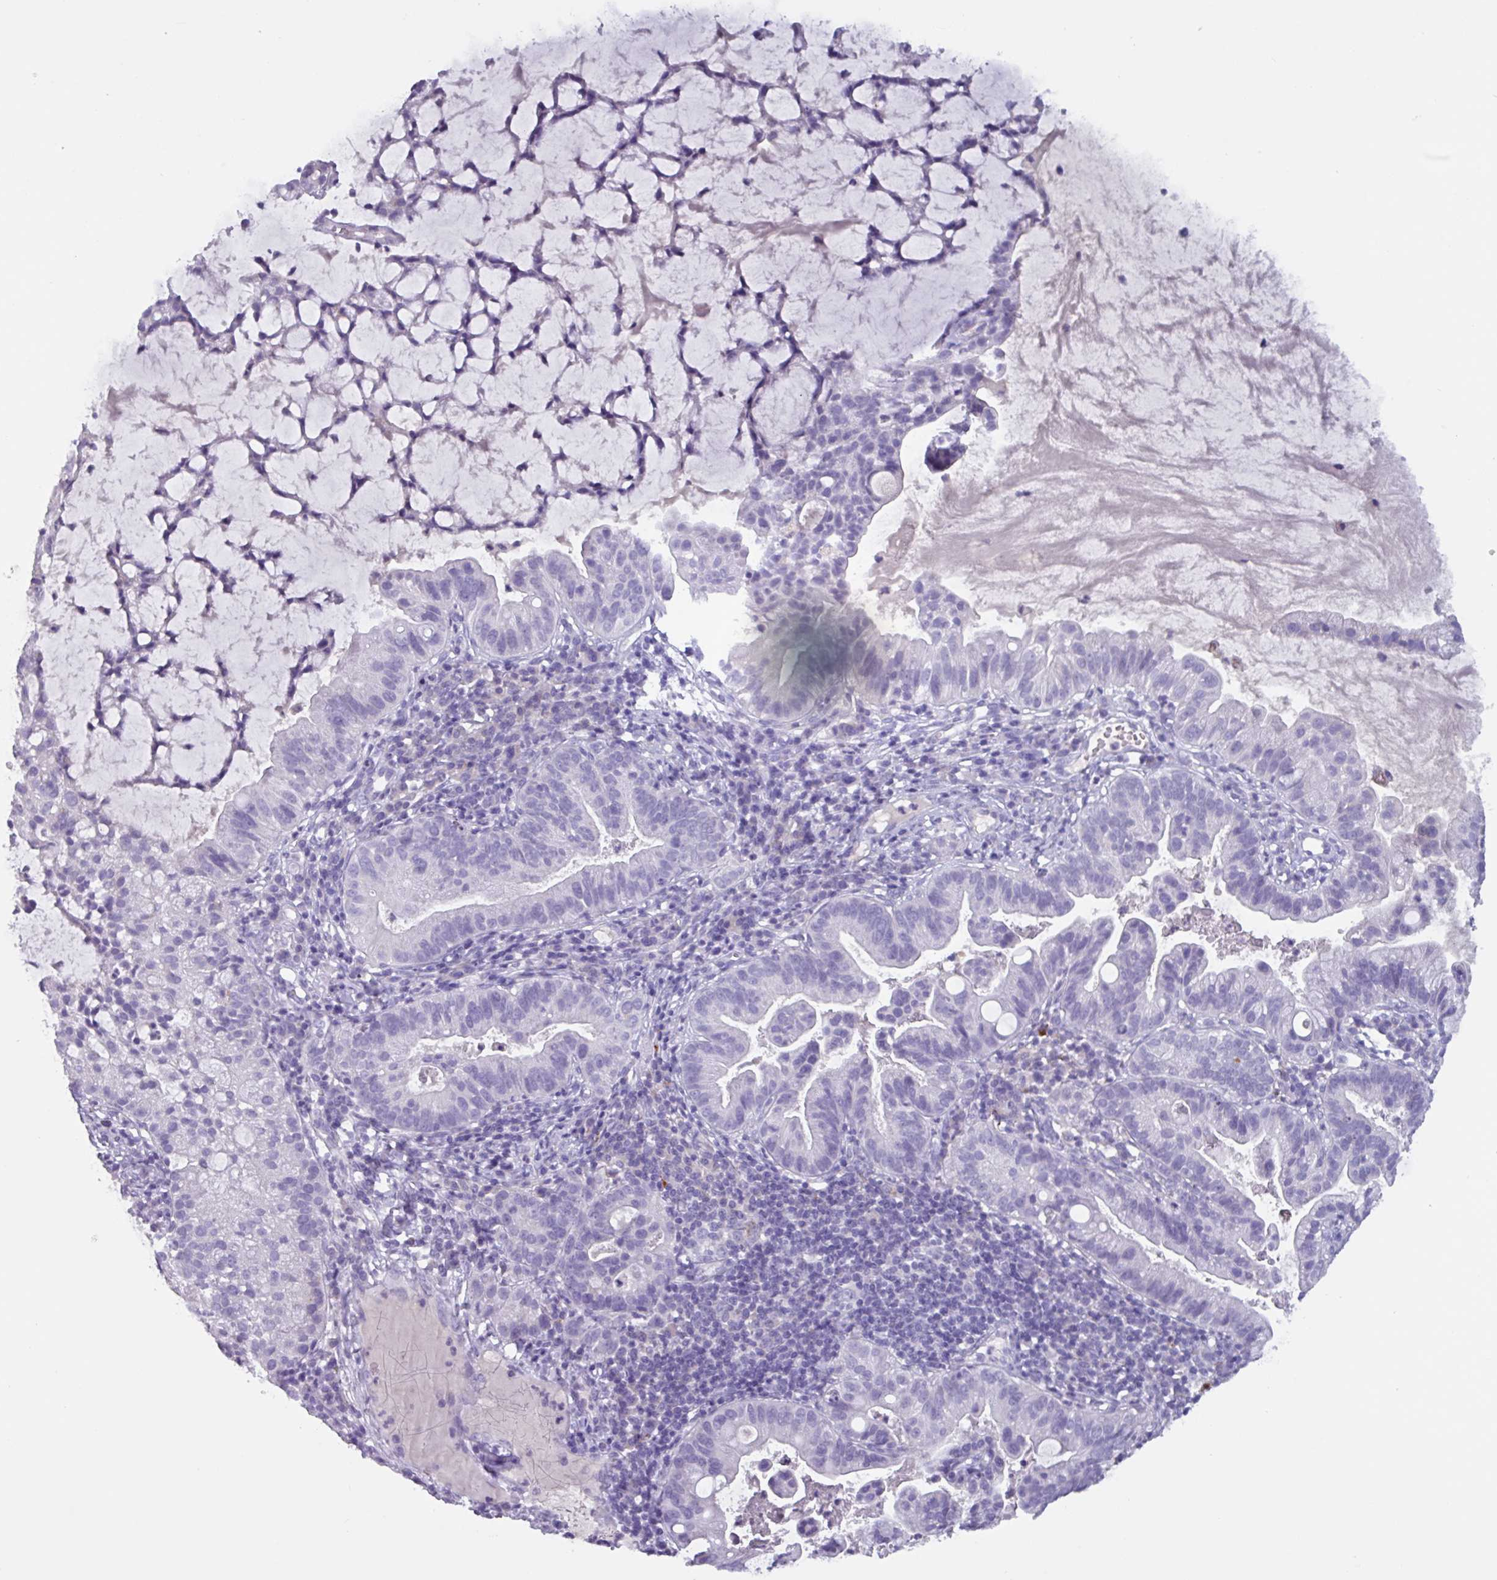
{"staining": {"intensity": "negative", "quantity": "none", "location": "none"}, "tissue": "cervical cancer", "cell_type": "Tumor cells", "image_type": "cancer", "snomed": [{"axis": "morphology", "description": "Adenocarcinoma, NOS"}, {"axis": "topography", "description": "Cervix"}], "caption": "This is an IHC histopathology image of human cervical adenocarcinoma. There is no expression in tumor cells.", "gene": "OR2T10", "patient": {"sex": "female", "age": 41}}